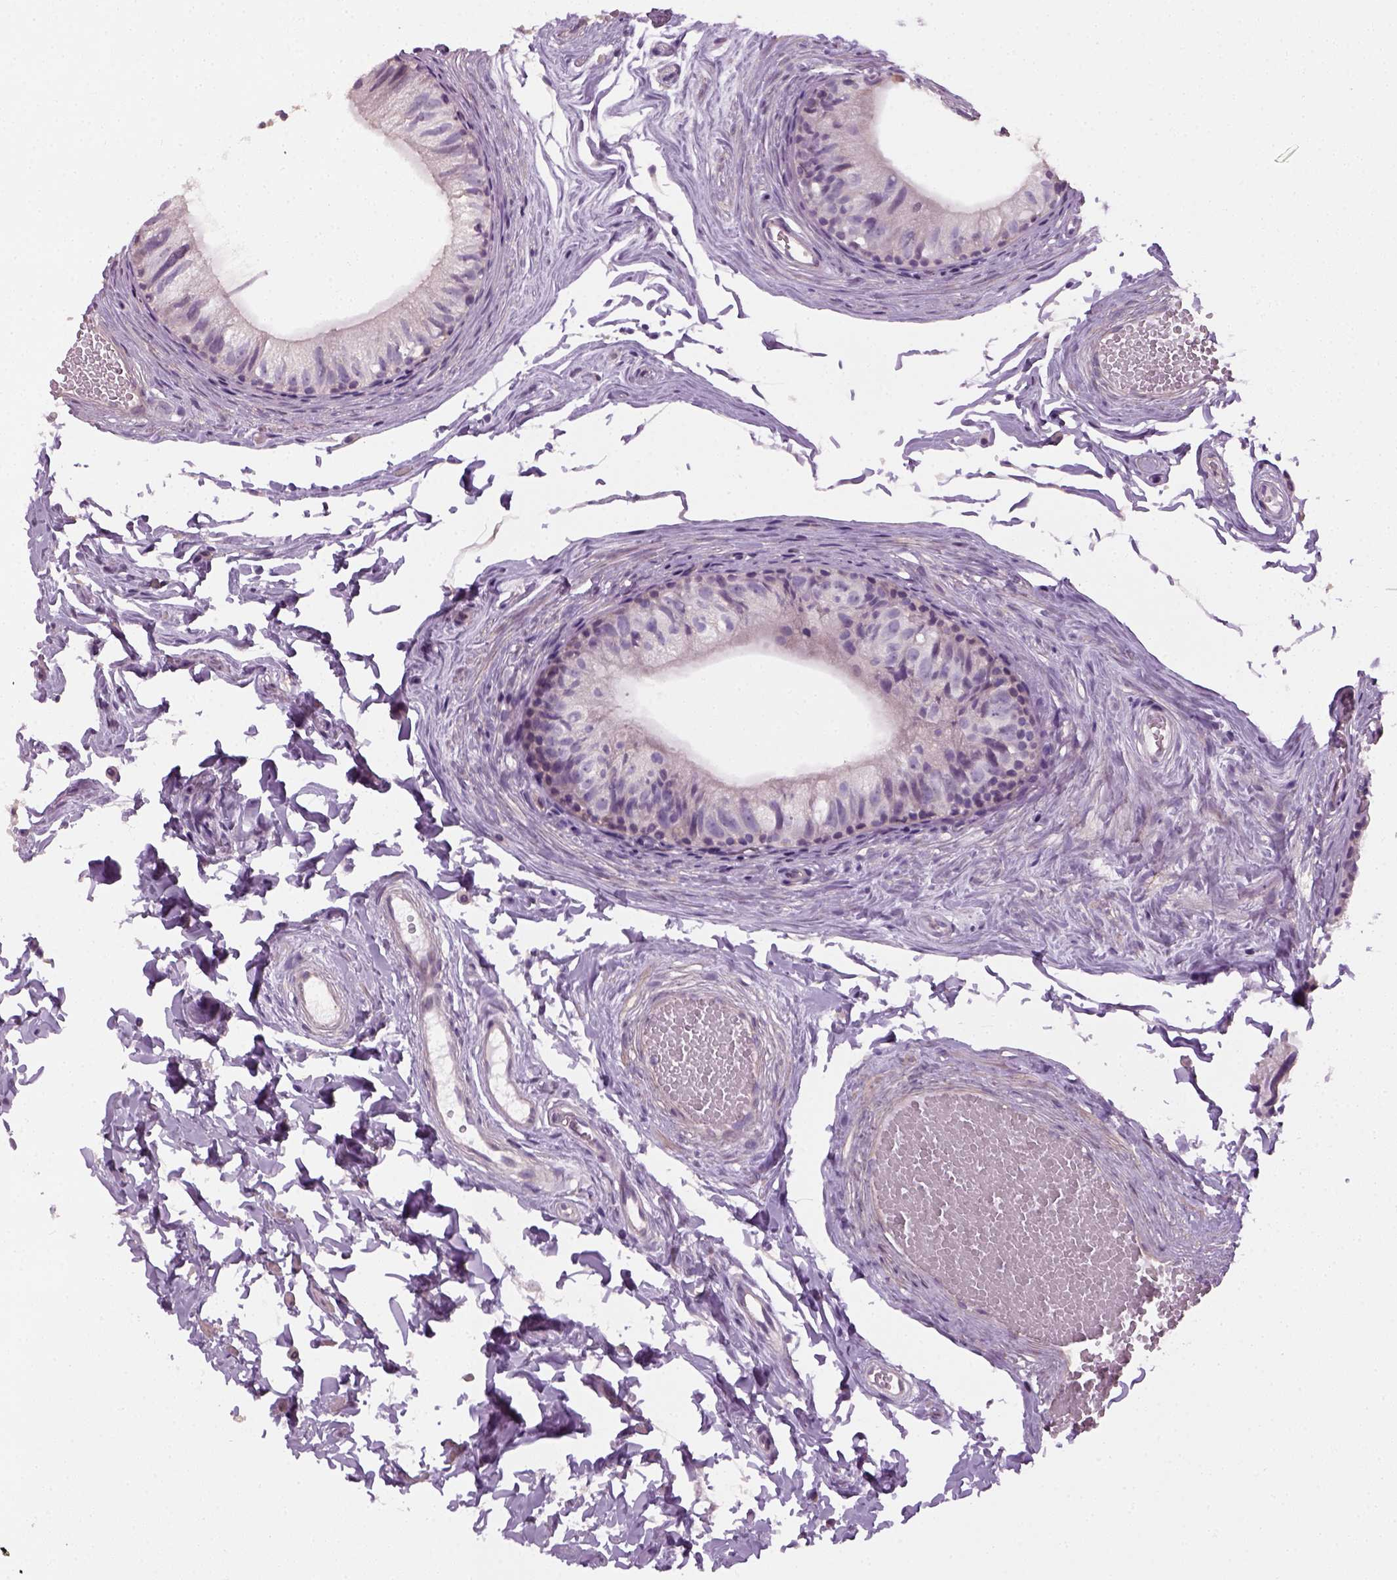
{"staining": {"intensity": "negative", "quantity": "none", "location": "none"}, "tissue": "epididymis", "cell_type": "Glandular cells", "image_type": "normal", "snomed": [{"axis": "morphology", "description": "Normal tissue, NOS"}, {"axis": "topography", "description": "Epididymis"}], "caption": "IHC of normal human epididymis exhibits no expression in glandular cells. (Immunohistochemistry (ihc), brightfield microscopy, high magnification).", "gene": "ELOVL3", "patient": {"sex": "male", "age": 45}}